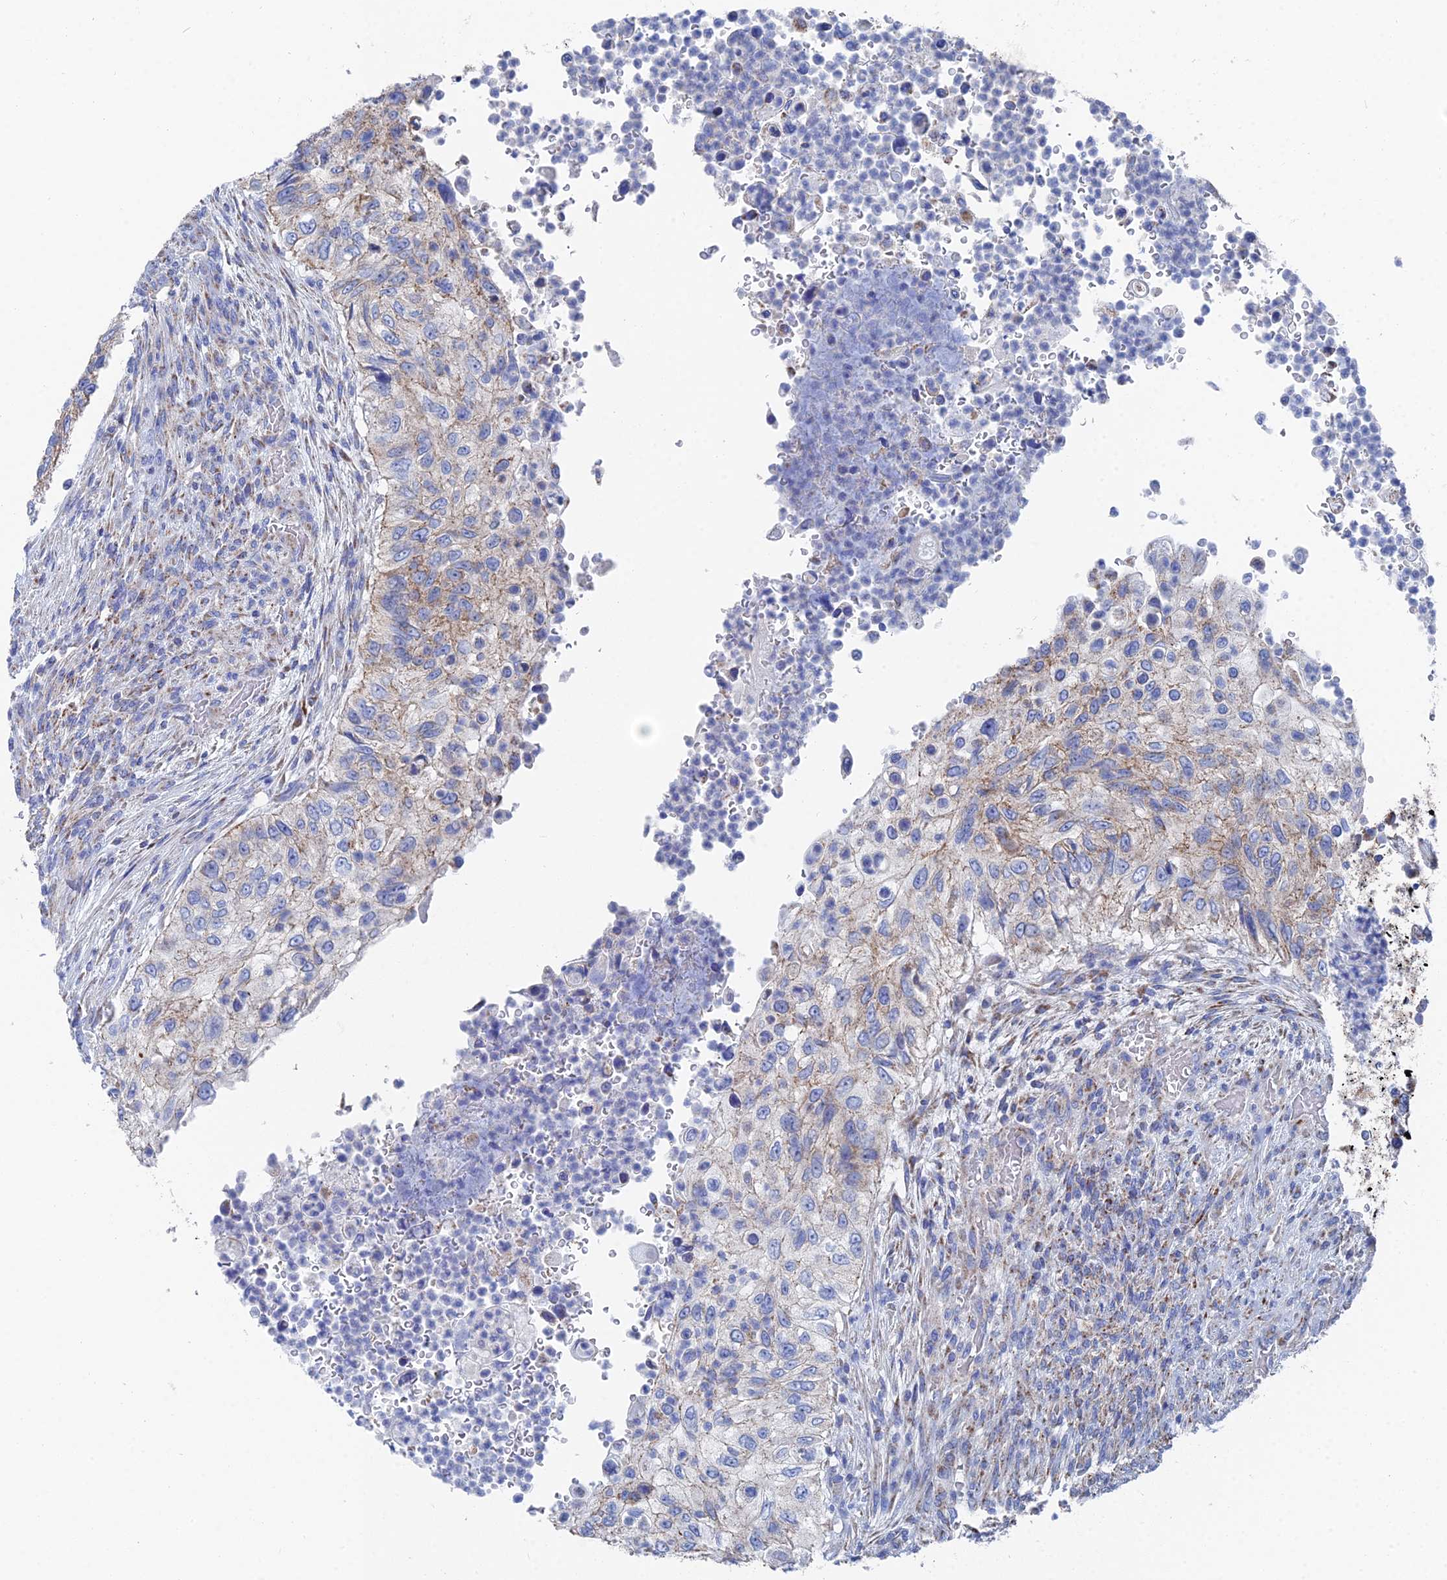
{"staining": {"intensity": "moderate", "quantity": "<25%", "location": "cytoplasmic/membranous"}, "tissue": "urothelial cancer", "cell_type": "Tumor cells", "image_type": "cancer", "snomed": [{"axis": "morphology", "description": "Urothelial carcinoma, High grade"}, {"axis": "topography", "description": "Urinary bladder"}], "caption": "Urothelial cancer was stained to show a protein in brown. There is low levels of moderate cytoplasmic/membranous staining in about <25% of tumor cells.", "gene": "IFT80", "patient": {"sex": "female", "age": 60}}